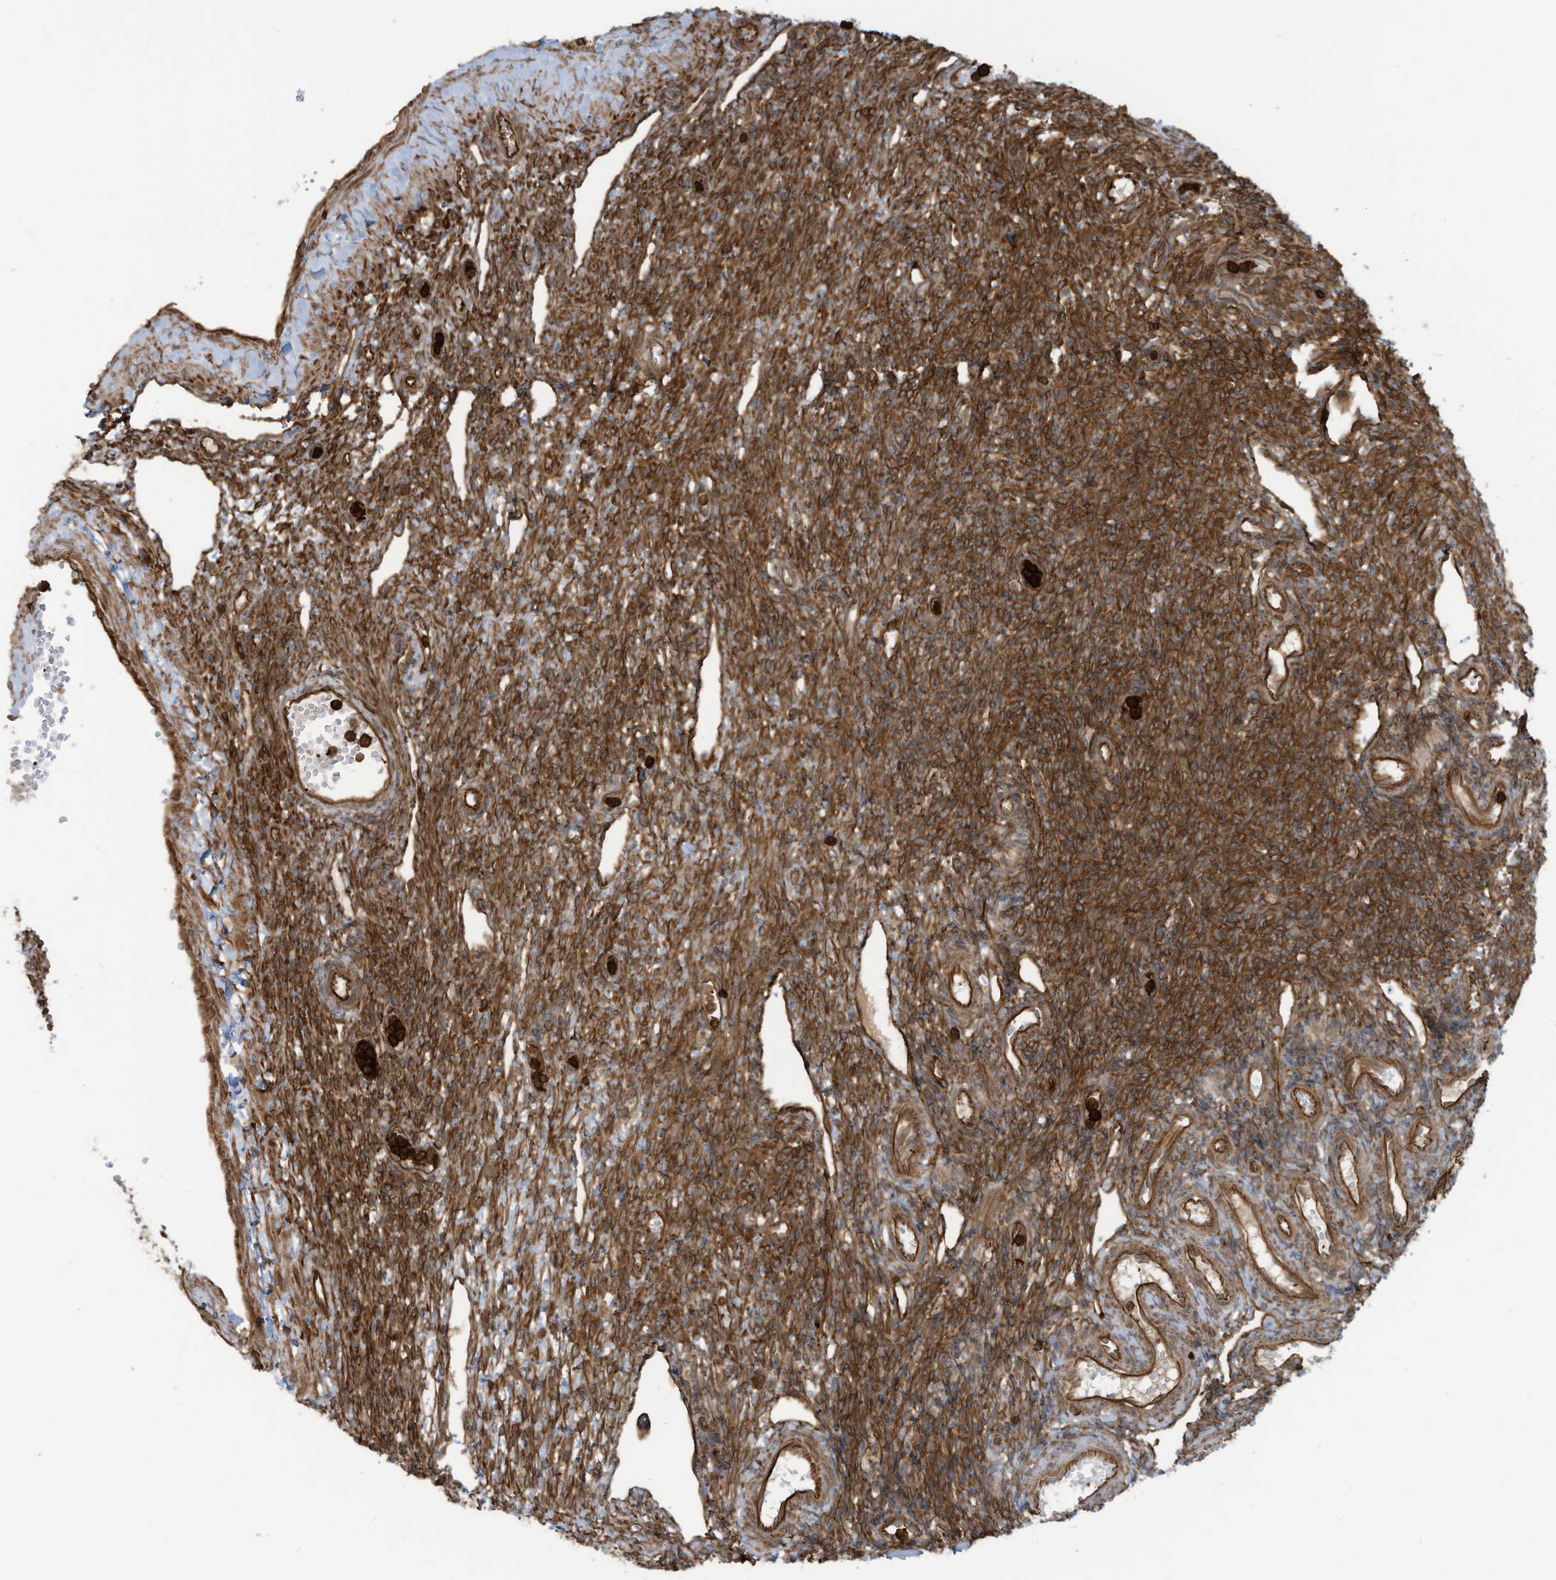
{"staining": {"intensity": "weak", "quantity": ">75%", "location": "cytoplasmic/membranous"}, "tissue": "ovary", "cell_type": "Follicle cells", "image_type": "normal", "snomed": [{"axis": "morphology", "description": "Normal tissue, NOS"}, {"axis": "morphology", "description": "Cyst, NOS"}, {"axis": "topography", "description": "Ovary"}], "caption": "The micrograph reveals a brown stain indicating the presence of a protein in the cytoplasmic/membranous of follicle cells in ovary. Immunohistochemistry (ihc) stains the protein in brown and the nuclei are stained blue.", "gene": "SLC9A2", "patient": {"sex": "female", "age": 33}}